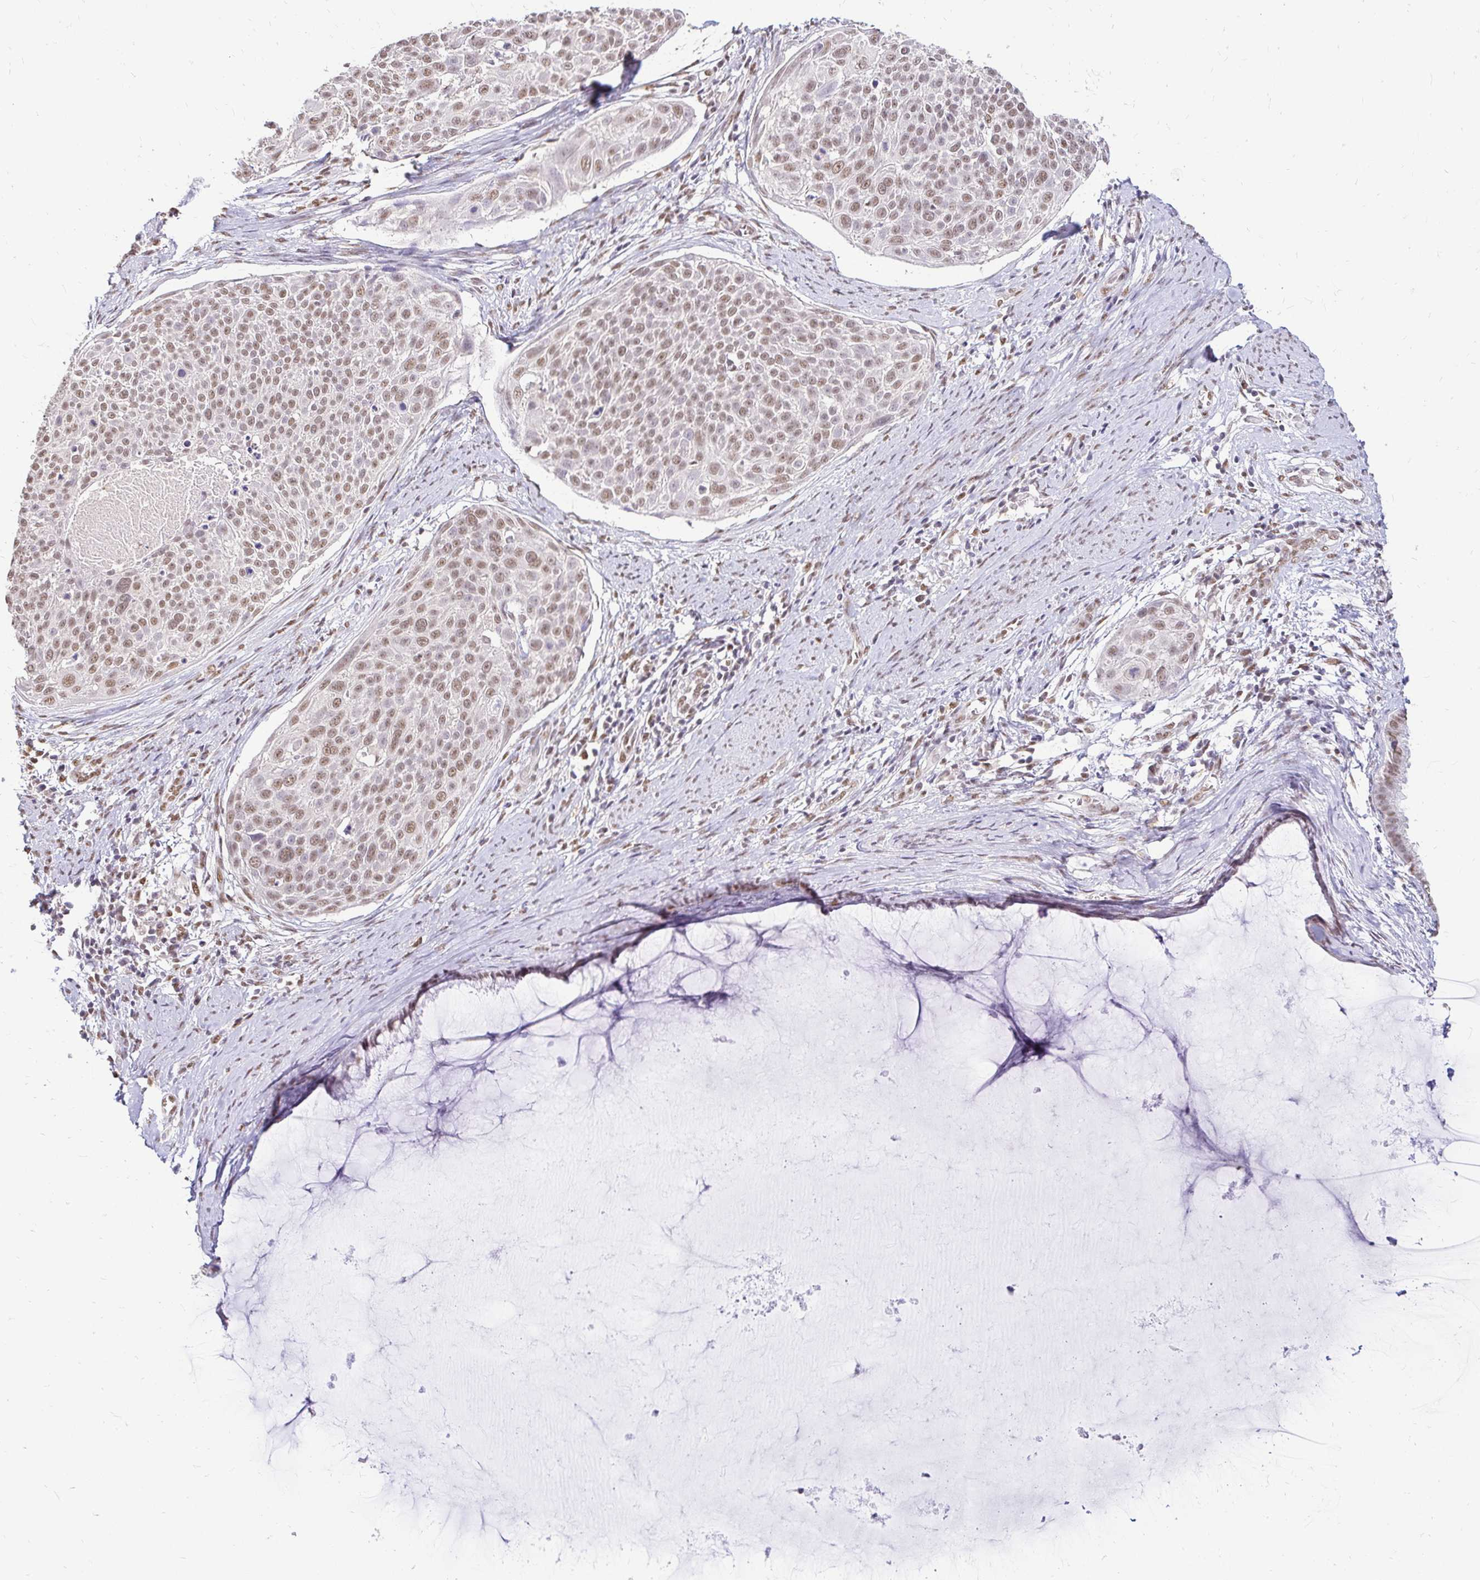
{"staining": {"intensity": "moderate", "quantity": ">75%", "location": "nuclear"}, "tissue": "cervical cancer", "cell_type": "Tumor cells", "image_type": "cancer", "snomed": [{"axis": "morphology", "description": "Squamous cell carcinoma, NOS"}, {"axis": "topography", "description": "Cervix"}], "caption": "Protein analysis of cervical squamous cell carcinoma tissue exhibits moderate nuclear staining in about >75% of tumor cells.", "gene": "RIMS4", "patient": {"sex": "female", "age": 39}}